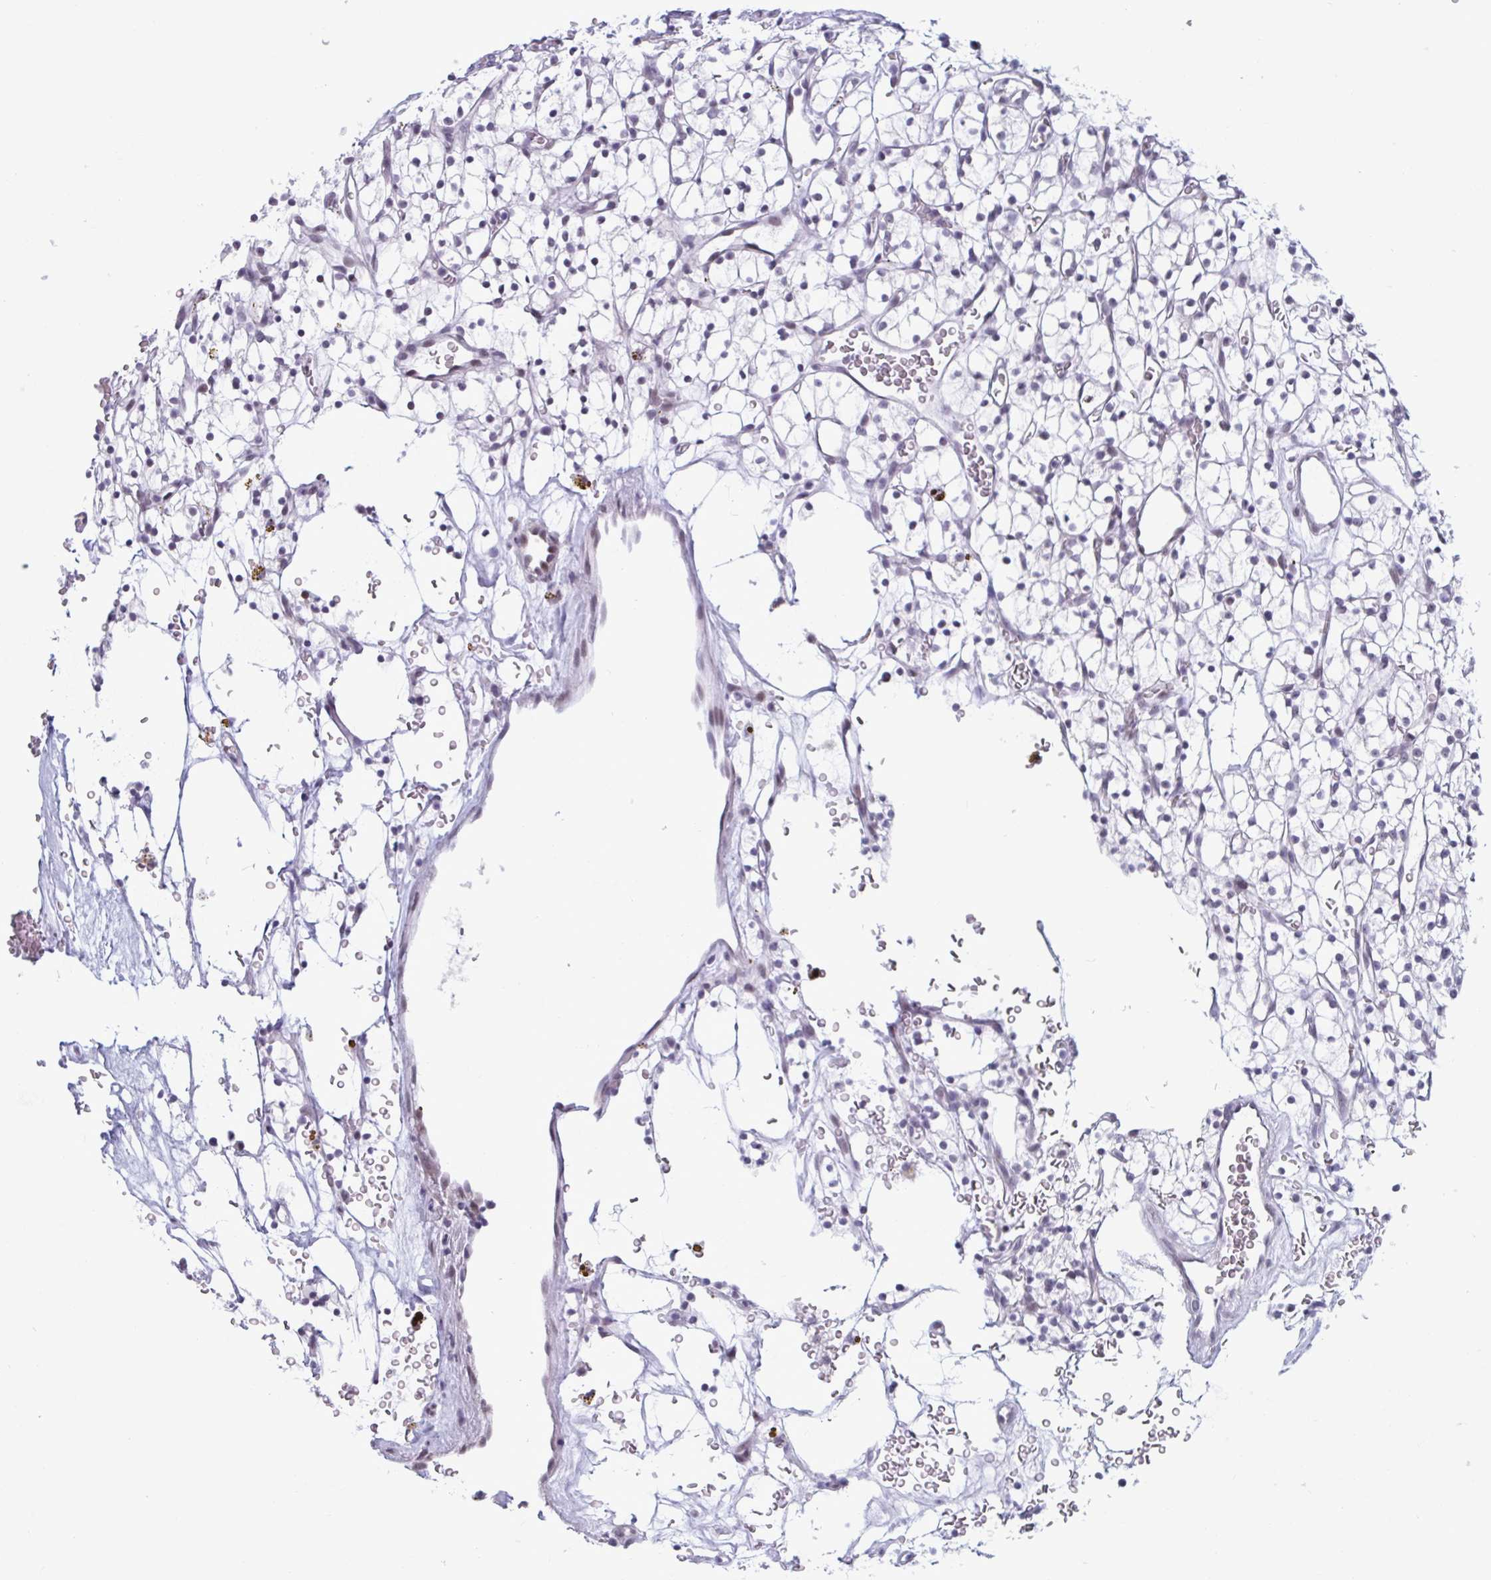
{"staining": {"intensity": "negative", "quantity": "none", "location": "none"}, "tissue": "renal cancer", "cell_type": "Tumor cells", "image_type": "cancer", "snomed": [{"axis": "morphology", "description": "Adenocarcinoma, NOS"}, {"axis": "topography", "description": "Kidney"}], "caption": "Immunohistochemical staining of human adenocarcinoma (renal) displays no significant expression in tumor cells.", "gene": "MSMB", "patient": {"sex": "female", "age": 64}}